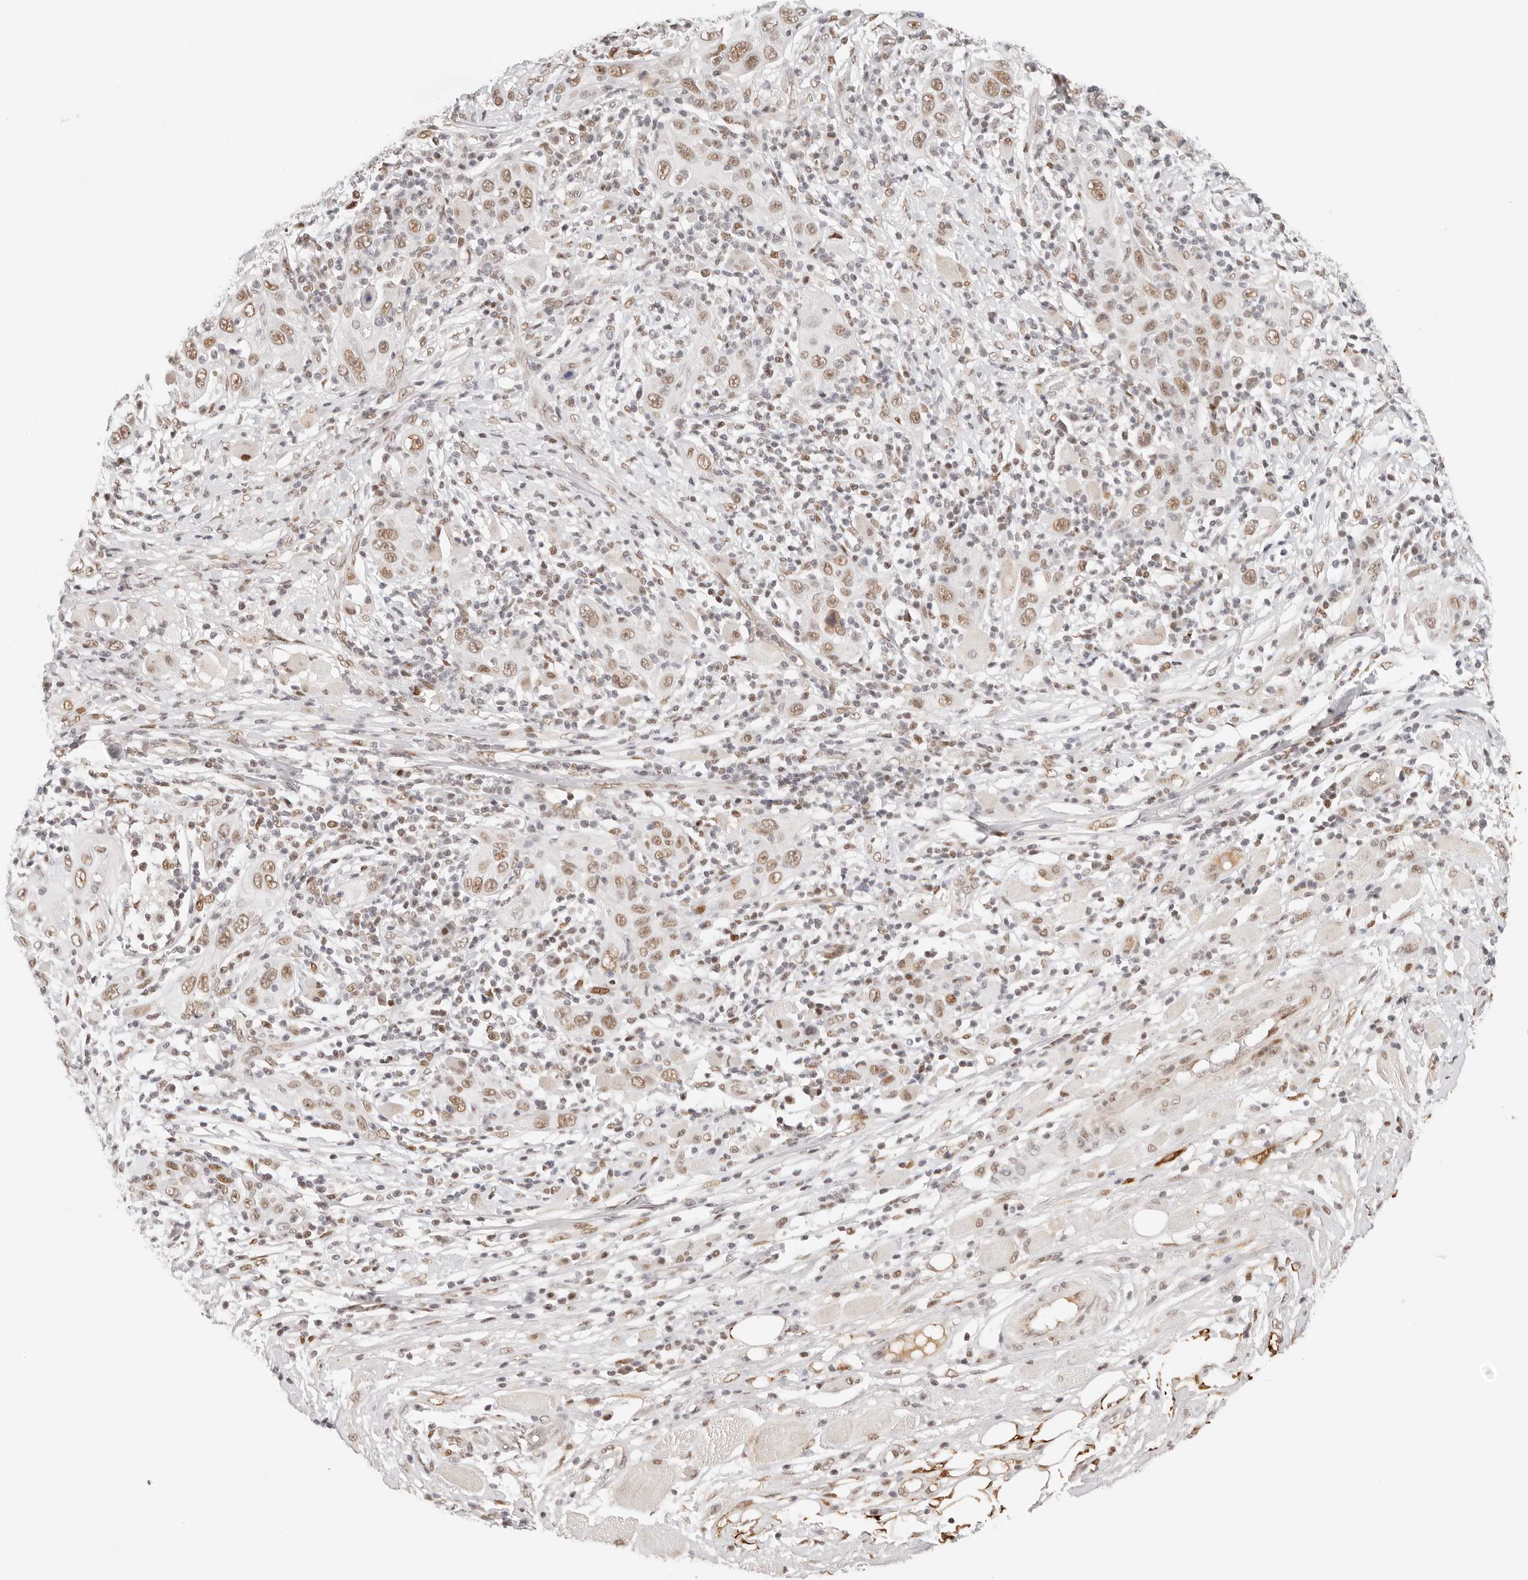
{"staining": {"intensity": "moderate", "quantity": ">75%", "location": "nuclear"}, "tissue": "skin cancer", "cell_type": "Tumor cells", "image_type": "cancer", "snomed": [{"axis": "morphology", "description": "Squamous cell carcinoma, NOS"}, {"axis": "topography", "description": "Skin"}], "caption": "This is a histology image of immunohistochemistry (IHC) staining of skin squamous cell carcinoma, which shows moderate positivity in the nuclear of tumor cells.", "gene": "HOXC5", "patient": {"sex": "female", "age": 88}}